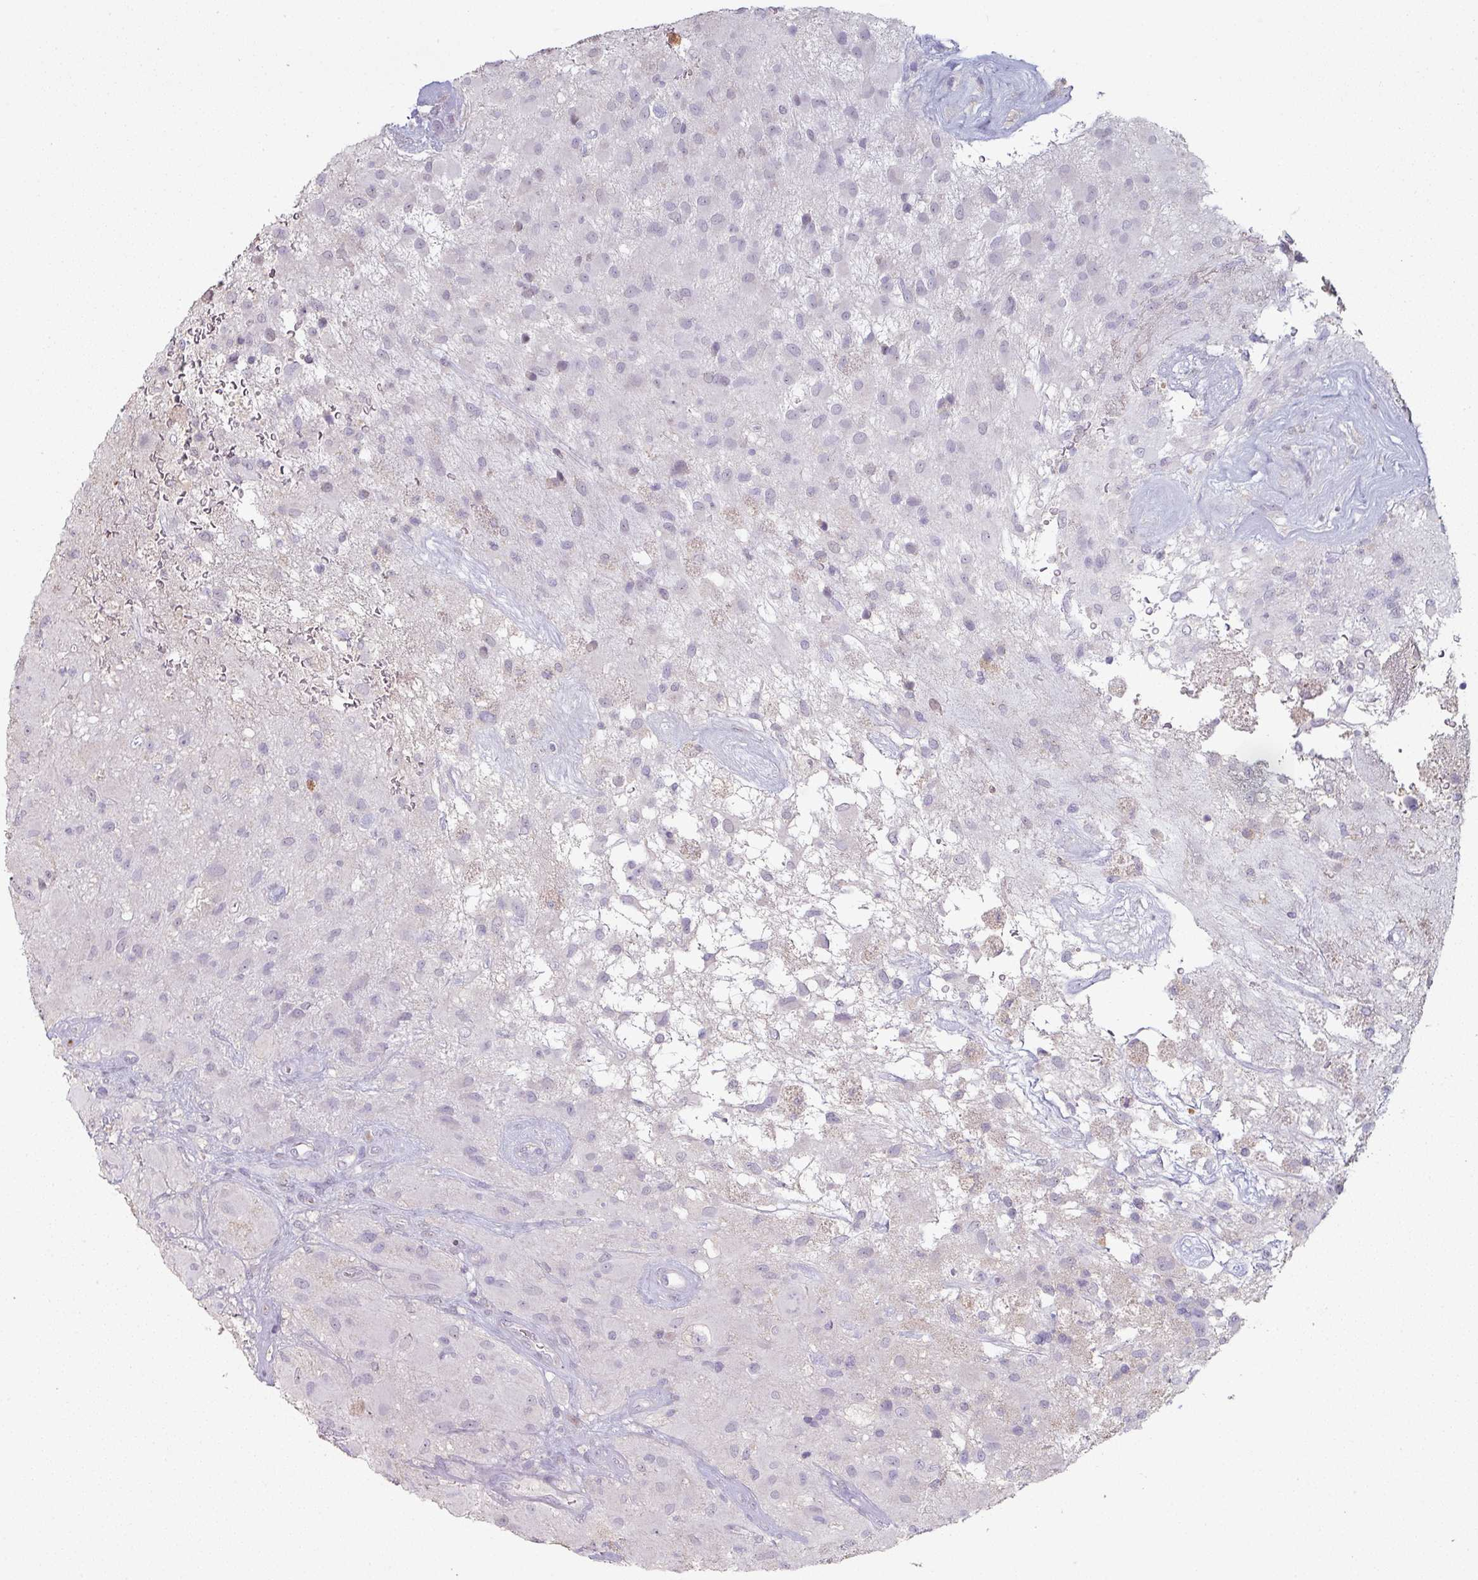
{"staining": {"intensity": "negative", "quantity": "none", "location": "none"}, "tissue": "glioma", "cell_type": "Tumor cells", "image_type": "cancer", "snomed": [{"axis": "morphology", "description": "Glioma, malignant, High grade"}, {"axis": "topography", "description": "Brain"}], "caption": "Malignant high-grade glioma stained for a protein using IHC demonstrates no positivity tumor cells.", "gene": "MAGEC3", "patient": {"sex": "female", "age": 67}}